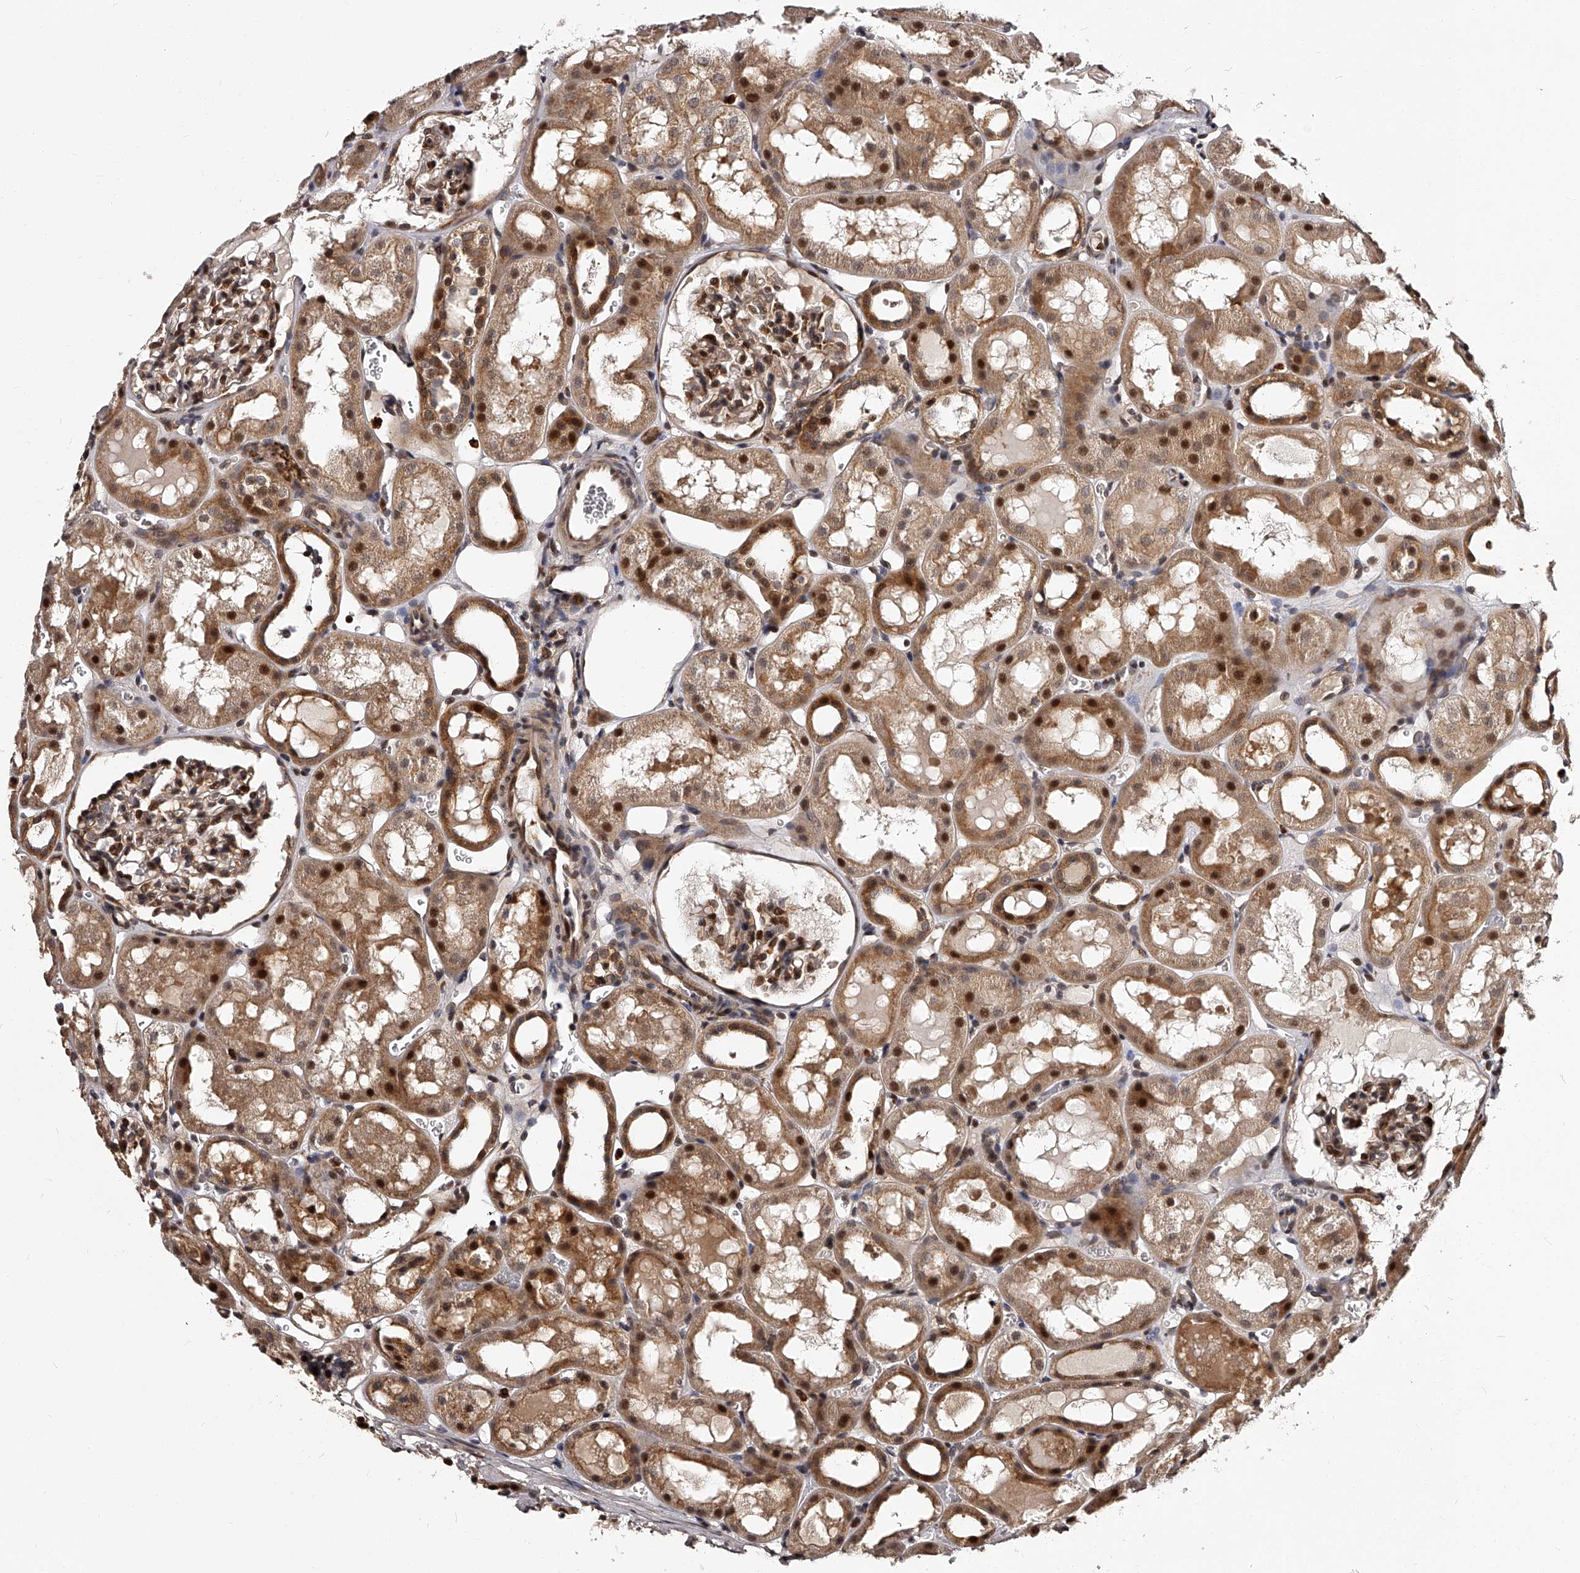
{"staining": {"intensity": "moderate", "quantity": "25%-75%", "location": "cytoplasmic/membranous,nuclear"}, "tissue": "kidney", "cell_type": "Cells in glomeruli", "image_type": "normal", "snomed": [{"axis": "morphology", "description": "Normal tissue, NOS"}, {"axis": "topography", "description": "Kidney"}, {"axis": "topography", "description": "Urinary bladder"}], "caption": "IHC (DAB (3,3'-diaminobenzidine)) staining of normal human kidney displays moderate cytoplasmic/membranous,nuclear protein expression in about 25%-75% of cells in glomeruli. The staining was performed using DAB (3,3'-diaminobenzidine), with brown indicating positive protein expression. Nuclei are stained blue with hematoxylin.", "gene": "RSC1A1", "patient": {"sex": "male", "age": 16}}